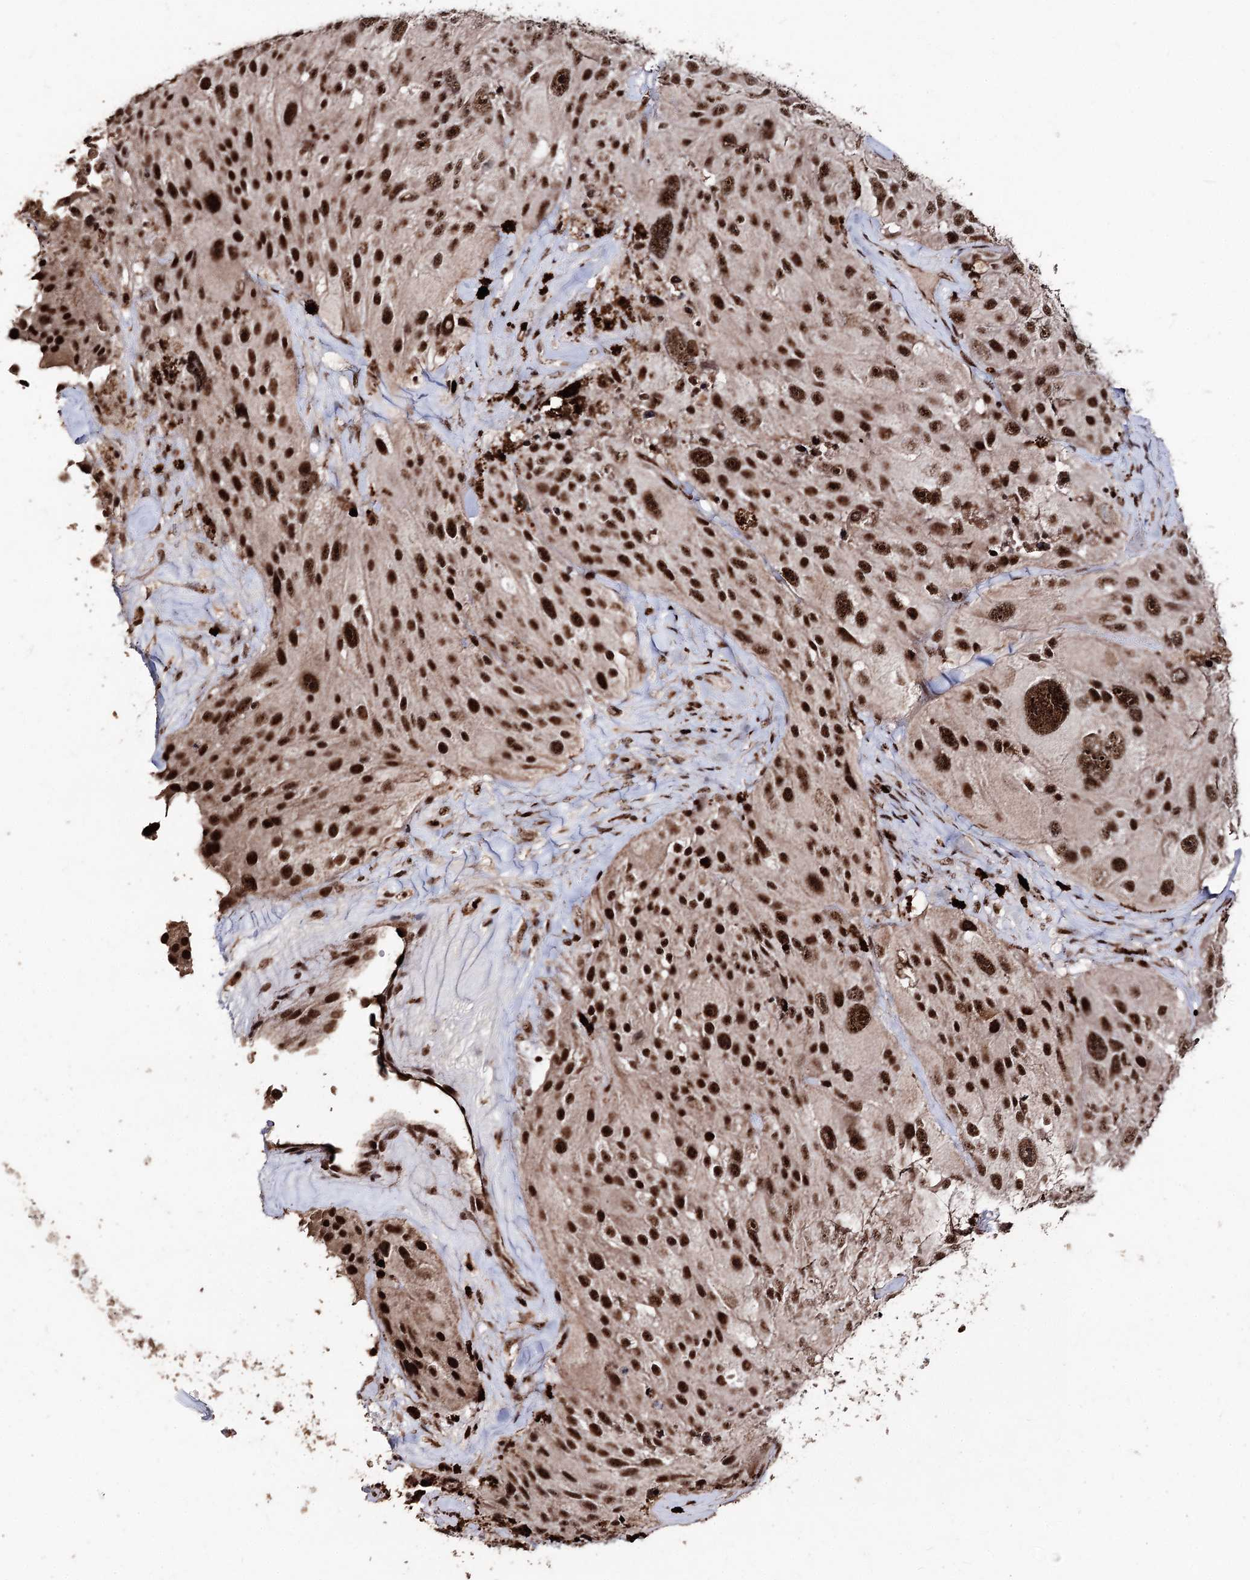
{"staining": {"intensity": "strong", "quantity": ">75%", "location": "nuclear"}, "tissue": "melanoma", "cell_type": "Tumor cells", "image_type": "cancer", "snomed": [{"axis": "morphology", "description": "Malignant melanoma, Metastatic site"}, {"axis": "topography", "description": "Lymph node"}], "caption": "A photomicrograph of malignant melanoma (metastatic site) stained for a protein displays strong nuclear brown staining in tumor cells. The staining is performed using DAB (3,3'-diaminobenzidine) brown chromogen to label protein expression. The nuclei are counter-stained blue using hematoxylin.", "gene": "U2SURP", "patient": {"sex": "male", "age": 62}}